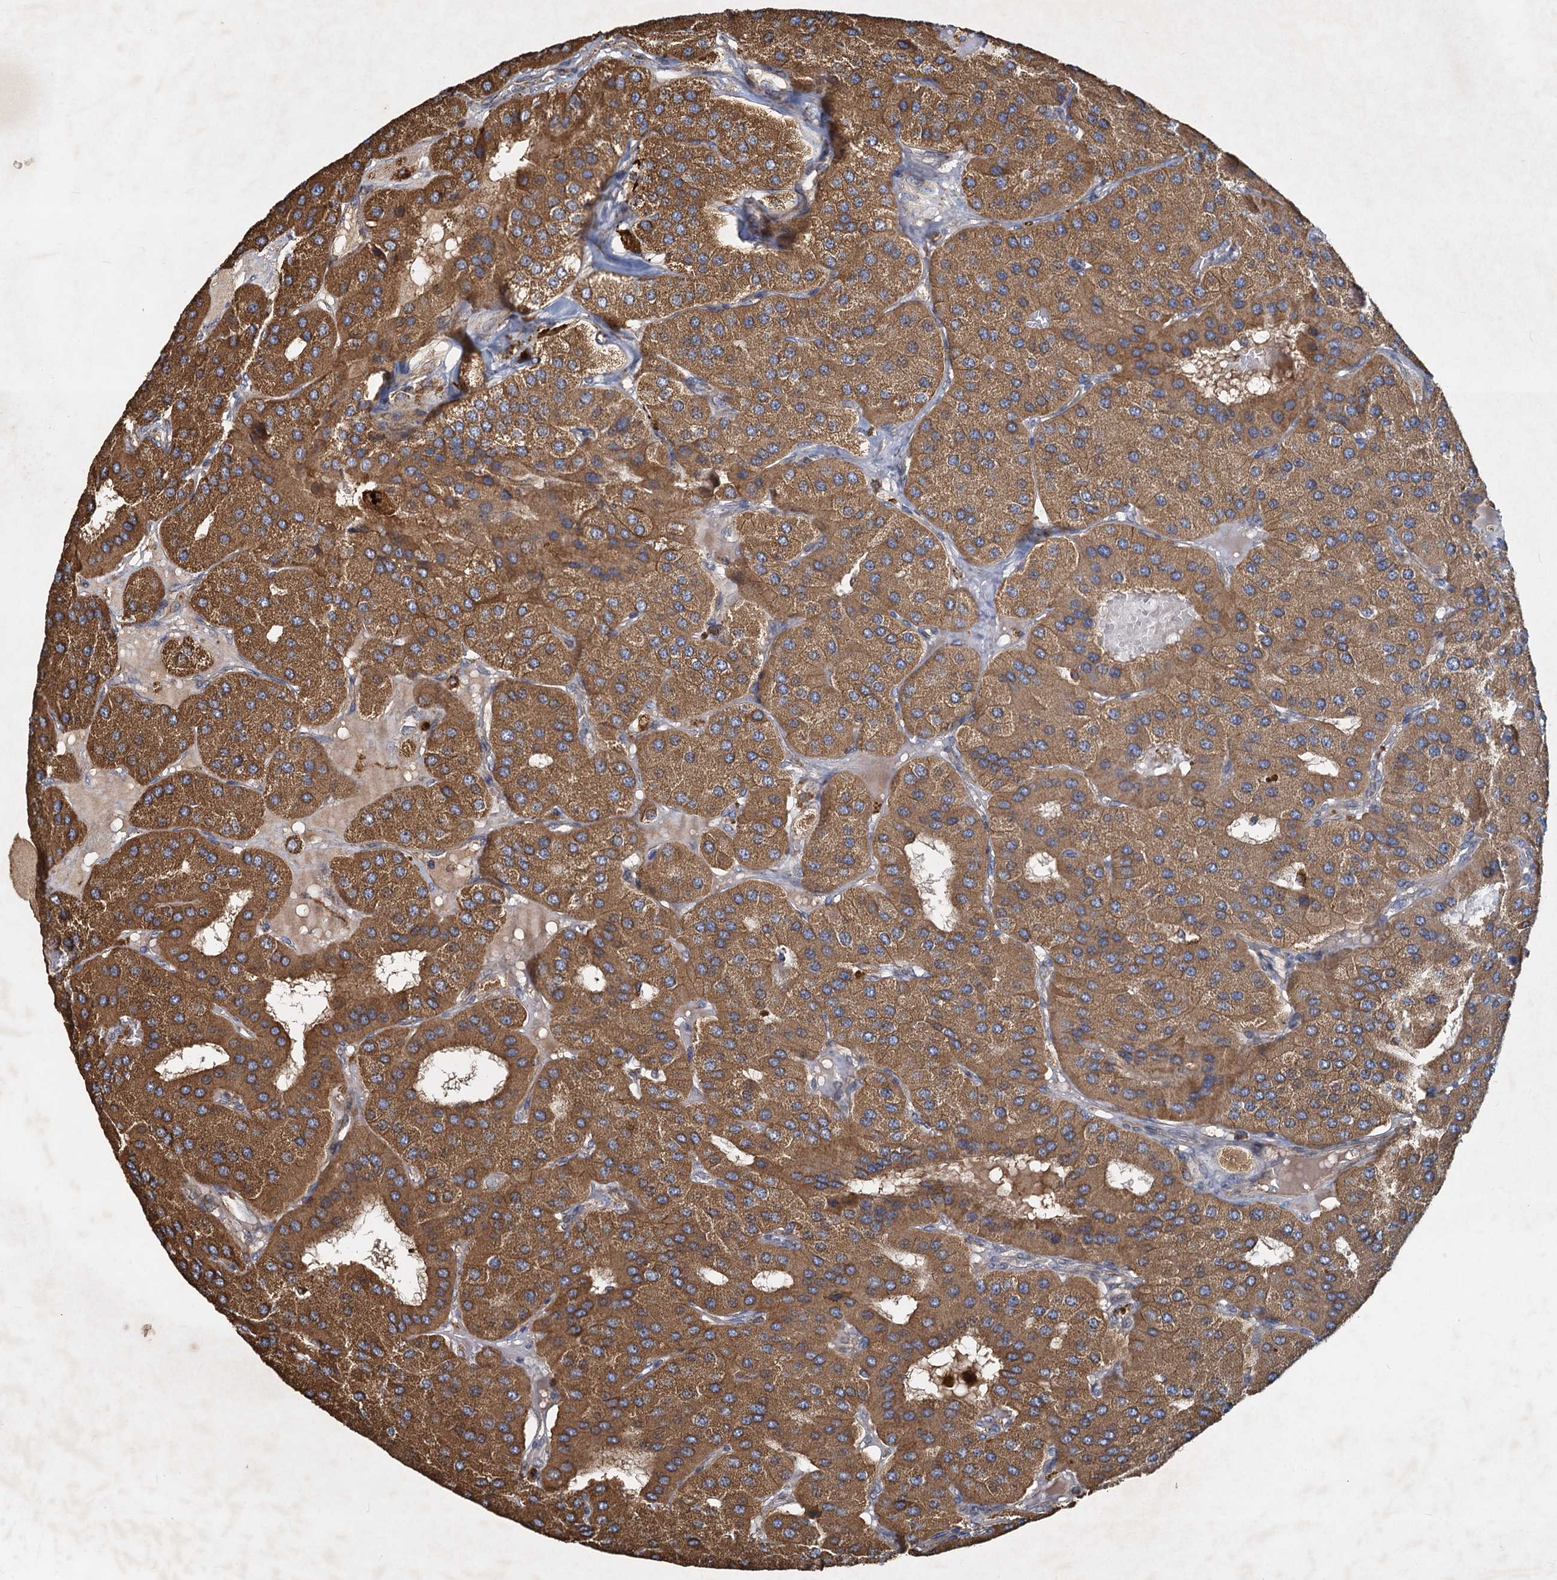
{"staining": {"intensity": "moderate", "quantity": ">75%", "location": "cytoplasmic/membranous"}, "tissue": "parathyroid gland", "cell_type": "Glandular cells", "image_type": "normal", "snomed": [{"axis": "morphology", "description": "Normal tissue, NOS"}, {"axis": "morphology", "description": "Adenoma, NOS"}, {"axis": "topography", "description": "Parathyroid gland"}], "caption": "Parathyroid gland stained with a protein marker shows moderate staining in glandular cells.", "gene": "SDS", "patient": {"sex": "female", "age": 86}}